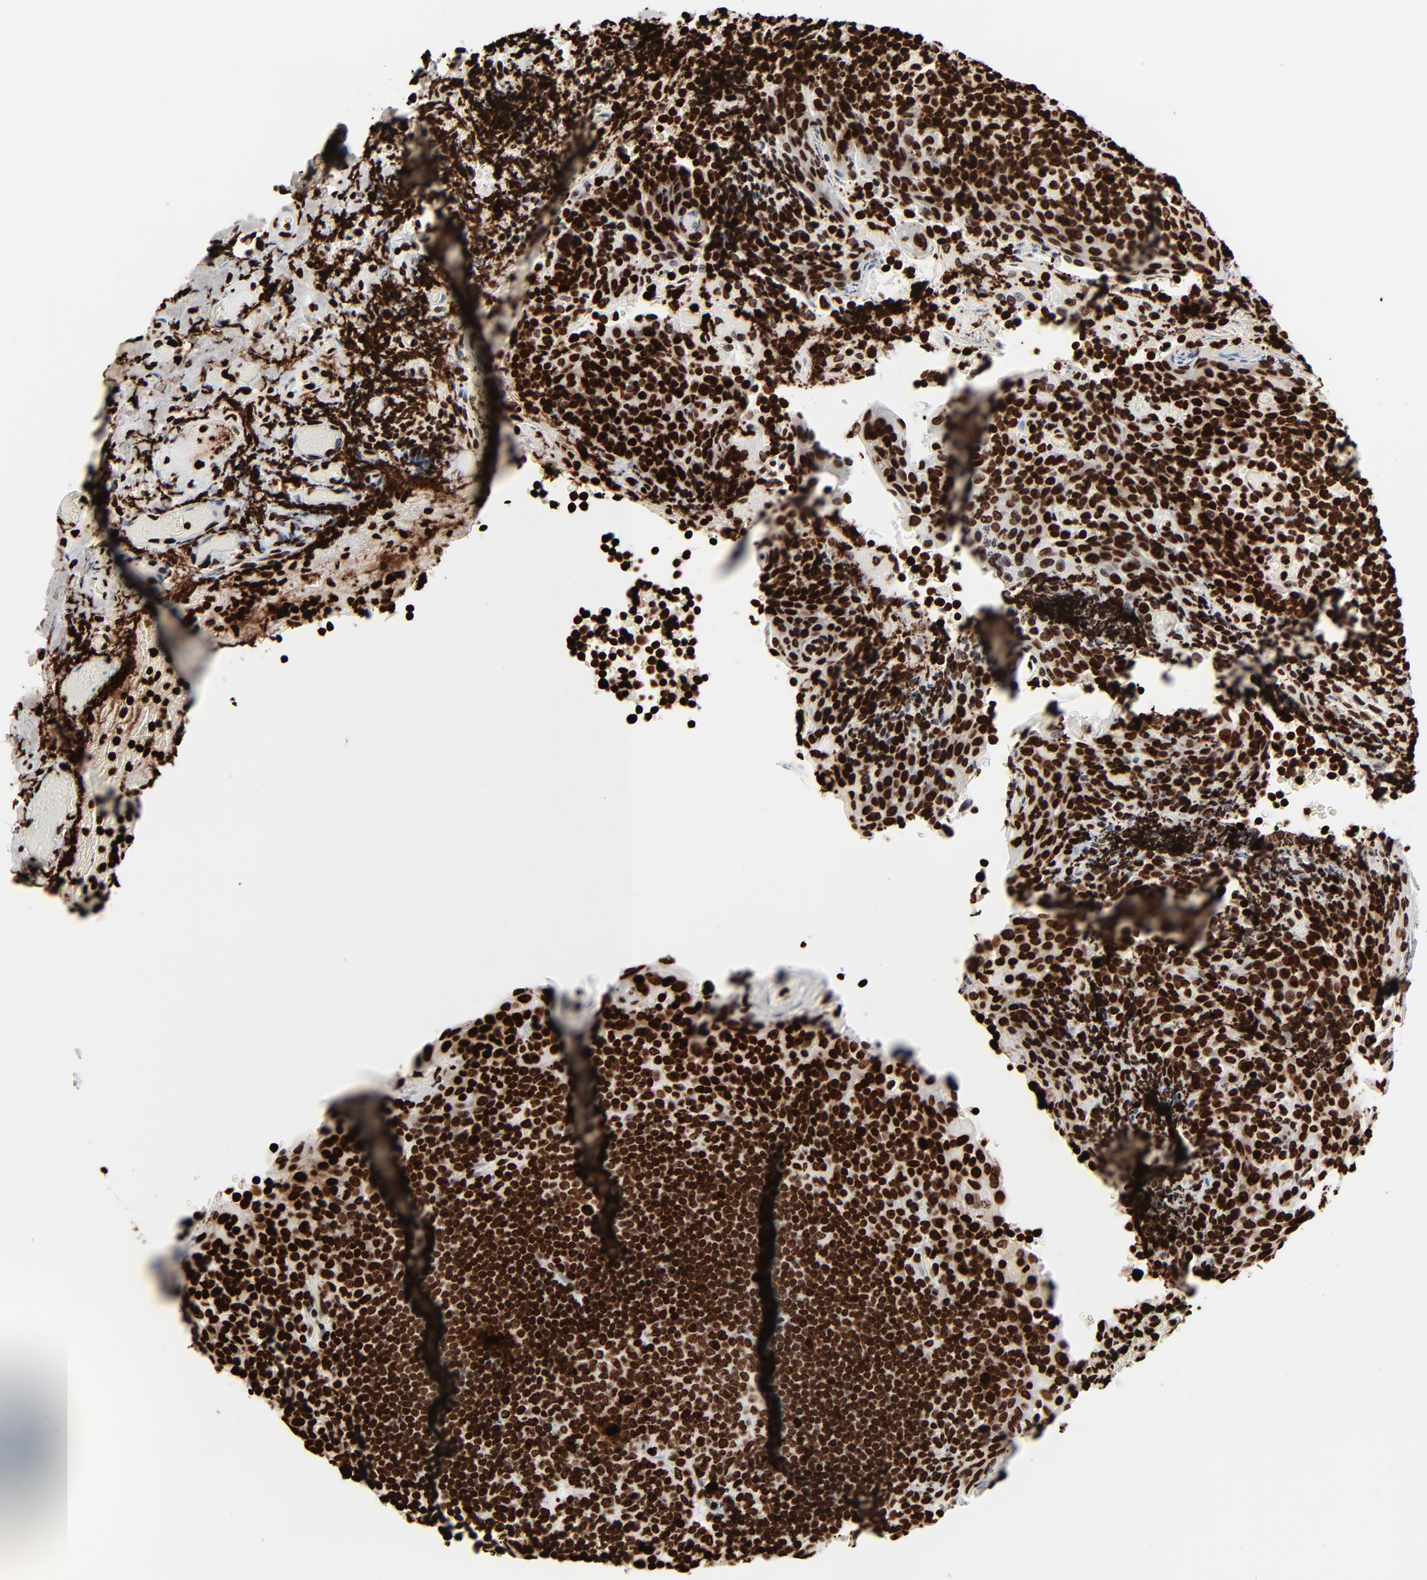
{"staining": {"intensity": "strong", "quantity": ">75%", "location": "nuclear"}, "tissue": "tonsil", "cell_type": "Germinal center cells", "image_type": "normal", "snomed": [{"axis": "morphology", "description": "Normal tissue, NOS"}, {"axis": "topography", "description": "Tonsil"}], "caption": "DAB immunohistochemical staining of normal tonsil exhibits strong nuclear protein staining in approximately >75% of germinal center cells.", "gene": "H3", "patient": {"sex": "male", "age": 17}}